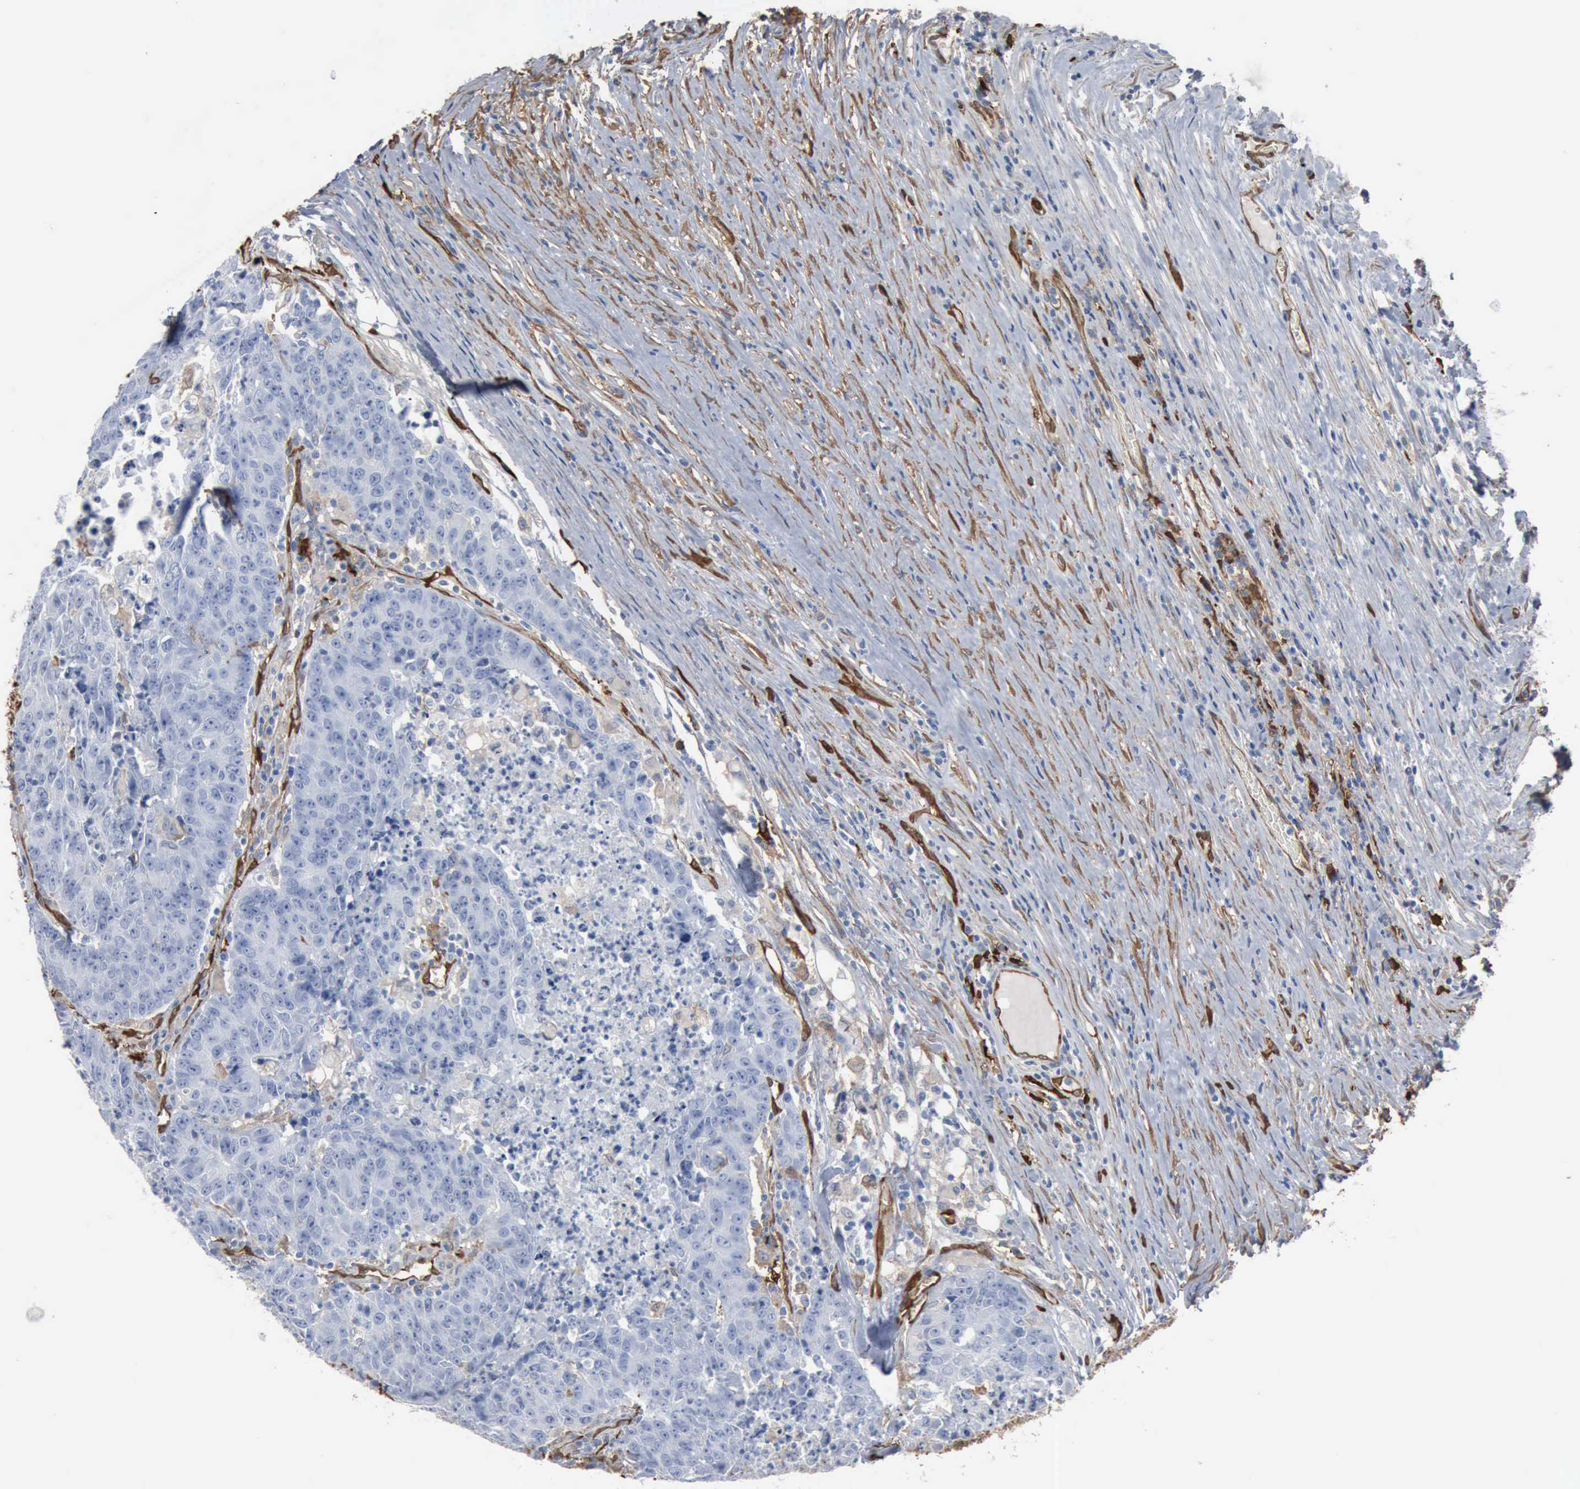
{"staining": {"intensity": "negative", "quantity": "none", "location": "none"}, "tissue": "colorectal cancer", "cell_type": "Tumor cells", "image_type": "cancer", "snomed": [{"axis": "morphology", "description": "Adenocarcinoma, NOS"}, {"axis": "topography", "description": "Colon"}], "caption": "Immunohistochemical staining of adenocarcinoma (colorectal) demonstrates no significant expression in tumor cells.", "gene": "FSCN1", "patient": {"sex": "female", "age": 53}}